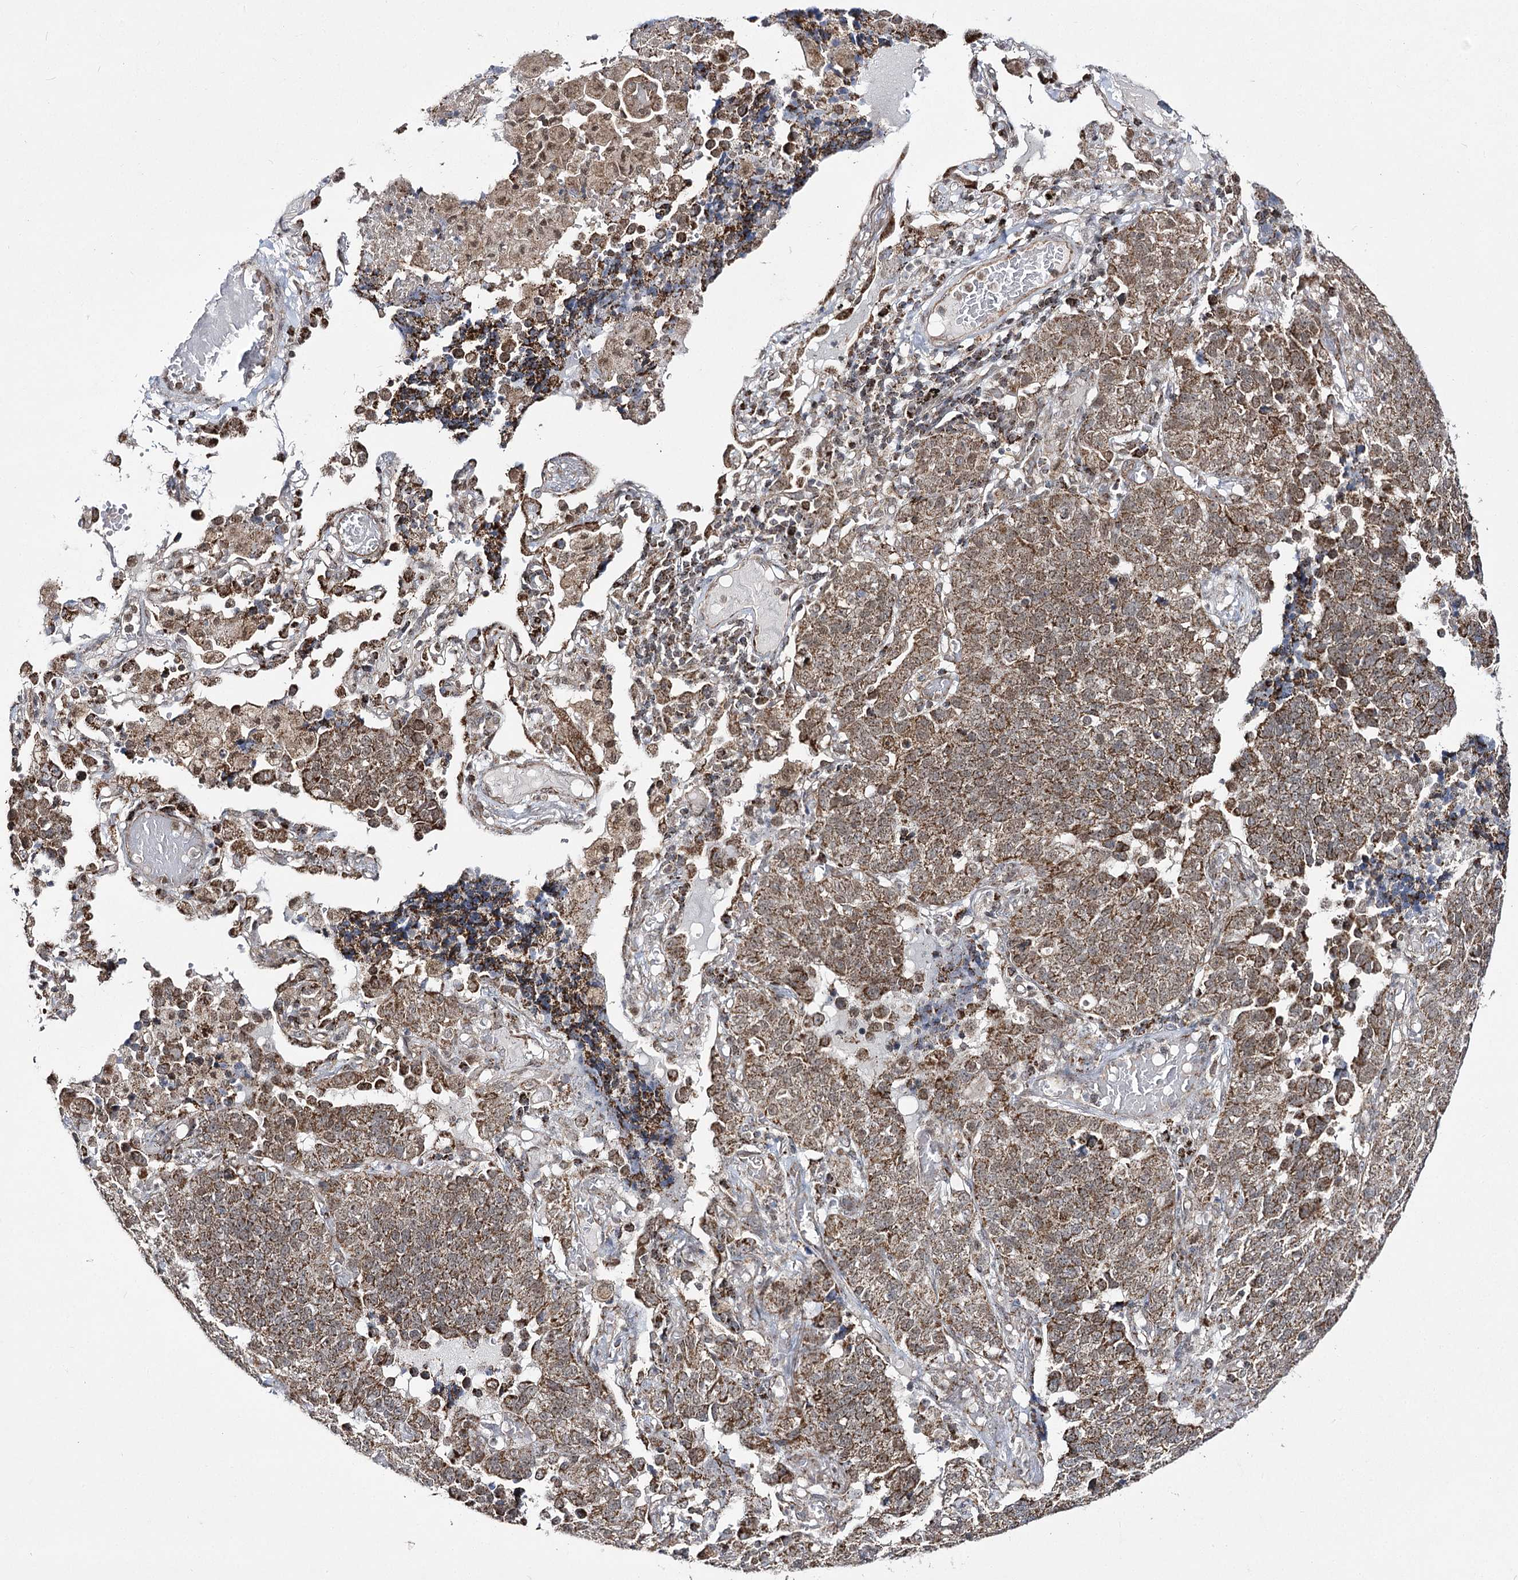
{"staining": {"intensity": "strong", "quantity": ">75%", "location": "cytoplasmic/membranous"}, "tissue": "lung cancer", "cell_type": "Tumor cells", "image_type": "cancer", "snomed": [{"axis": "morphology", "description": "Adenocarcinoma, NOS"}, {"axis": "topography", "description": "Lung"}], "caption": "Human adenocarcinoma (lung) stained for a protein (brown) reveals strong cytoplasmic/membranous positive expression in about >75% of tumor cells.", "gene": "SLC4A1AP", "patient": {"sex": "male", "age": 49}}